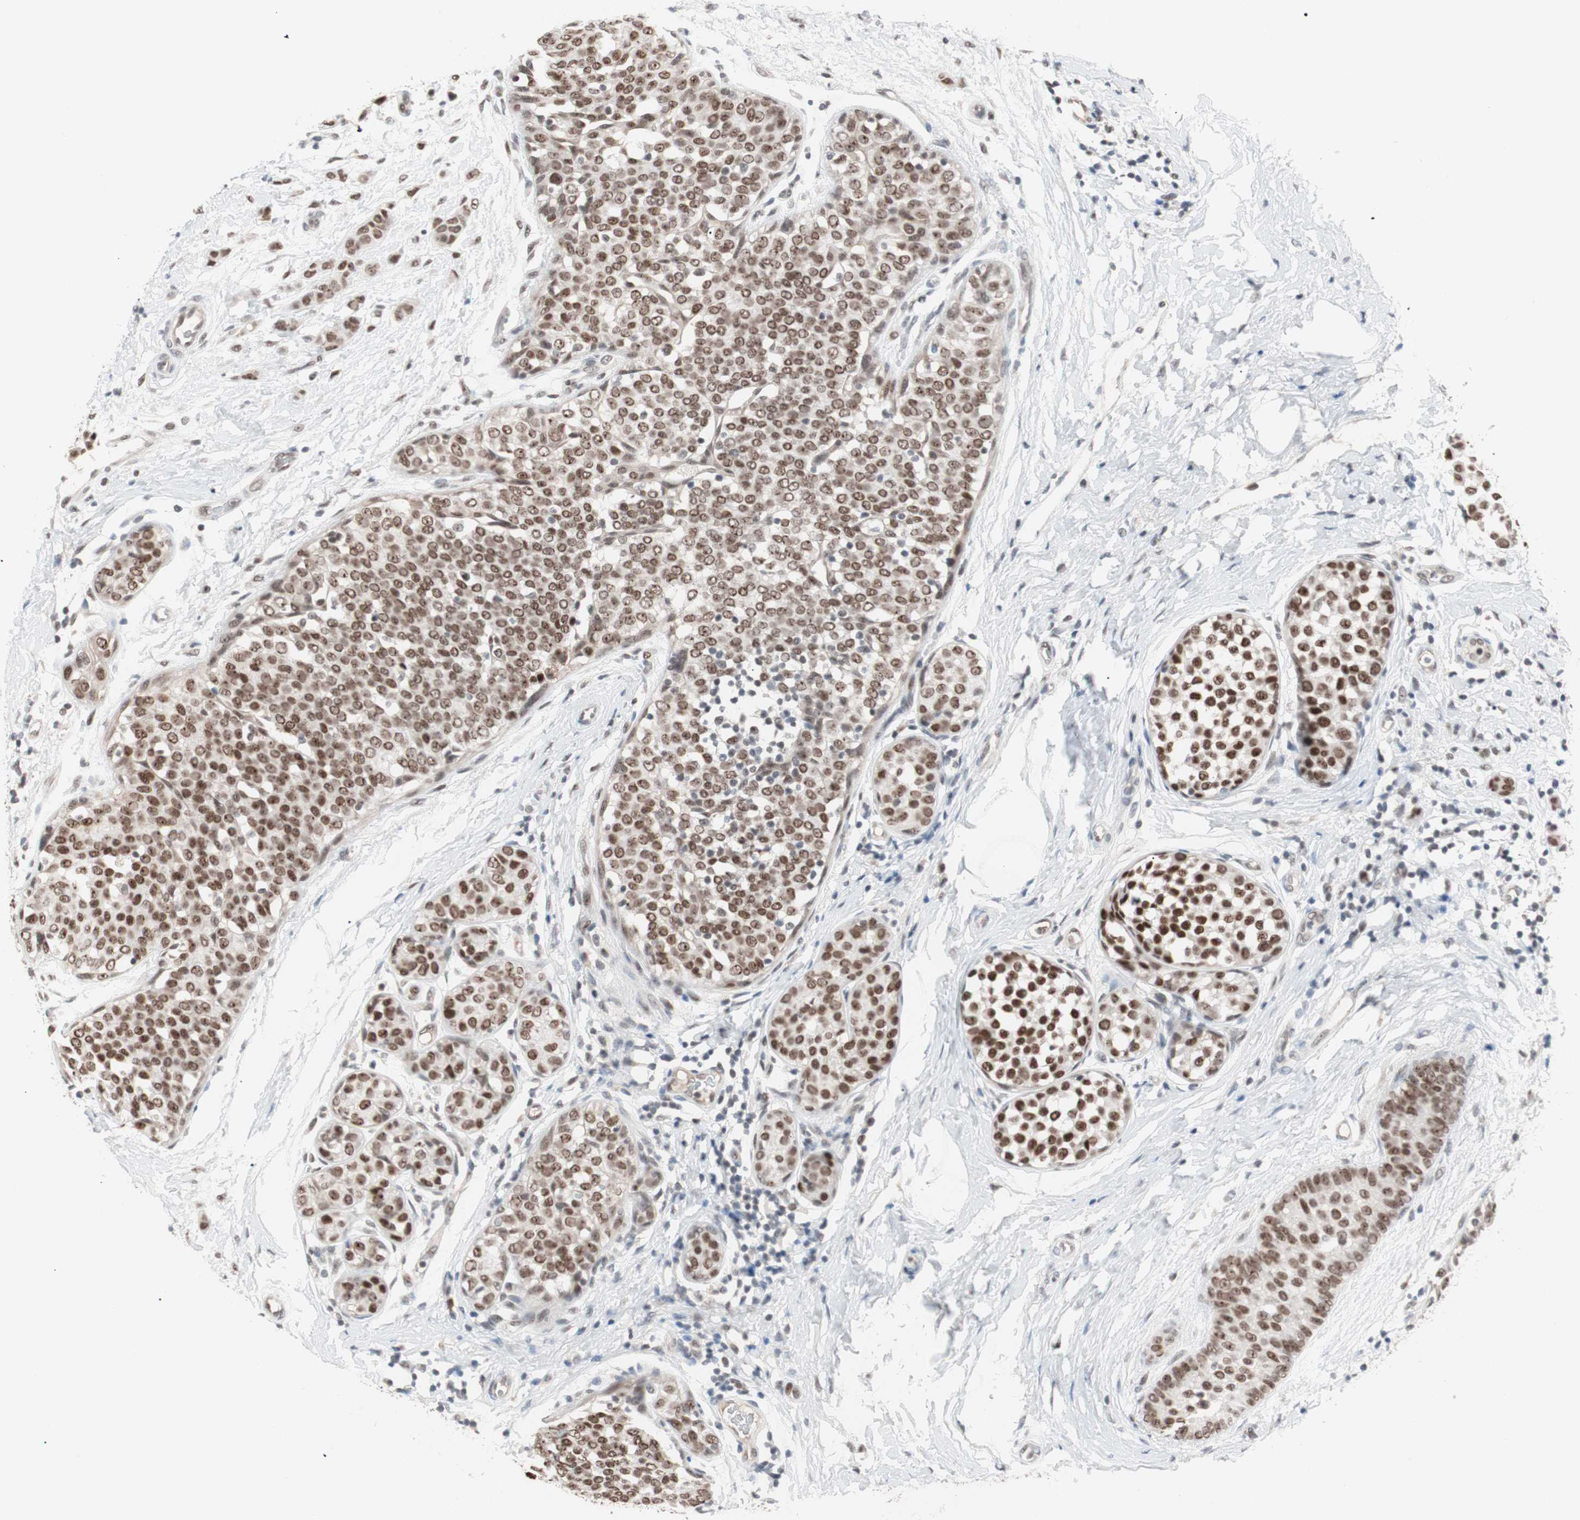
{"staining": {"intensity": "strong", "quantity": ">75%", "location": "nuclear"}, "tissue": "breast cancer", "cell_type": "Tumor cells", "image_type": "cancer", "snomed": [{"axis": "morphology", "description": "Lobular carcinoma, in situ"}, {"axis": "morphology", "description": "Lobular carcinoma"}, {"axis": "topography", "description": "Breast"}], "caption": "Brown immunohistochemical staining in breast cancer displays strong nuclear expression in approximately >75% of tumor cells.", "gene": "LIG3", "patient": {"sex": "female", "age": 41}}